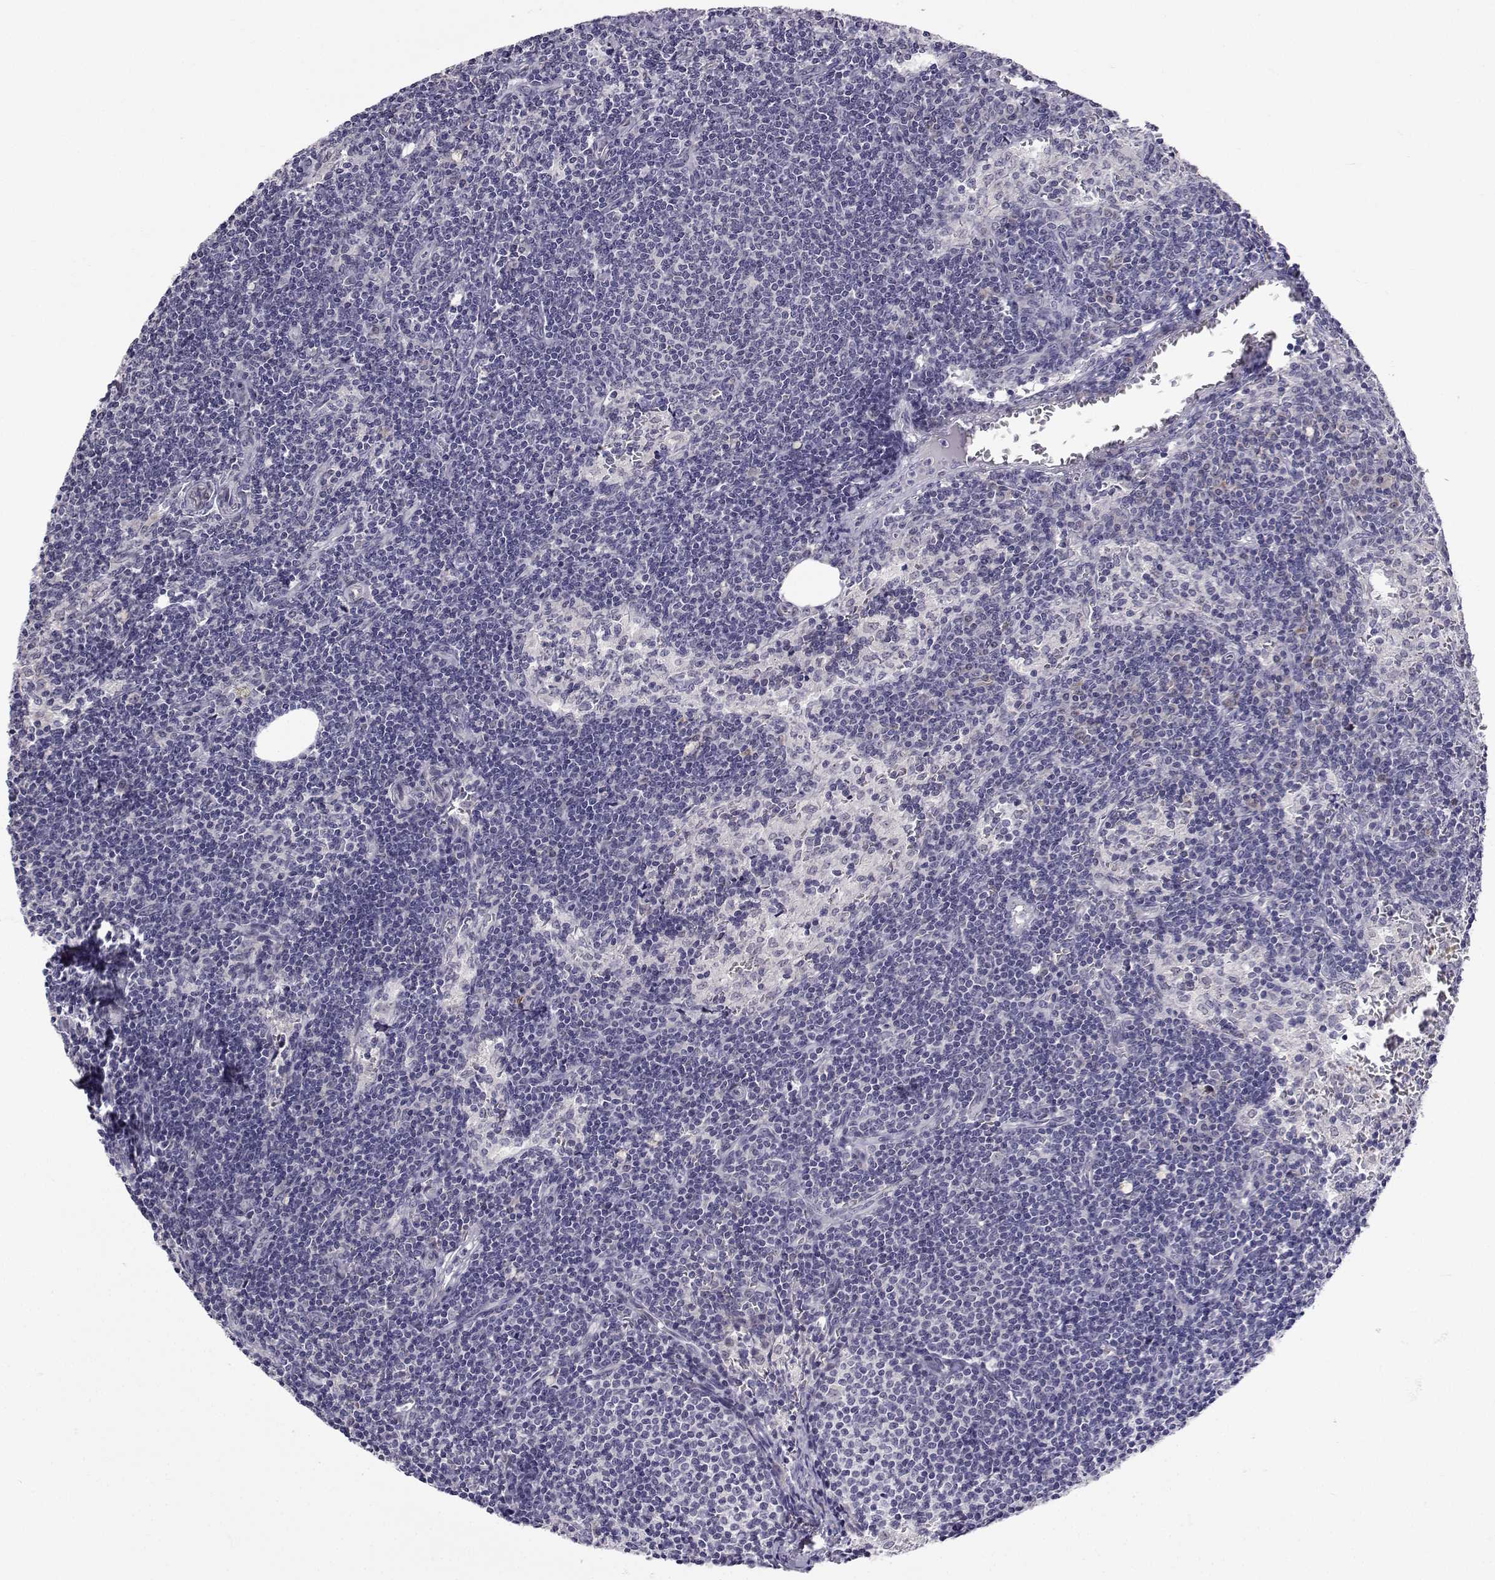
{"staining": {"intensity": "negative", "quantity": "none", "location": "none"}, "tissue": "lymph node", "cell_type": "Germinal center cells", "image_type": "normal", "snomed": [{"axis": "morphology", "description": "Normal tissue, NOS"}, {"axis": "topography", "description": "Lymph node"}], "caption": "Germinal center cells show no significant protein positivity in normal lymph node. The staining was performed using DAB (3,3'-diaminobenzidine) to visualize the protein expression in brown, while the nuclei were stained in blue with hematoxylin (Magnification: 20x).", "gene": "SLC6A3", "patient": {"sex": "female", "age": 50}}